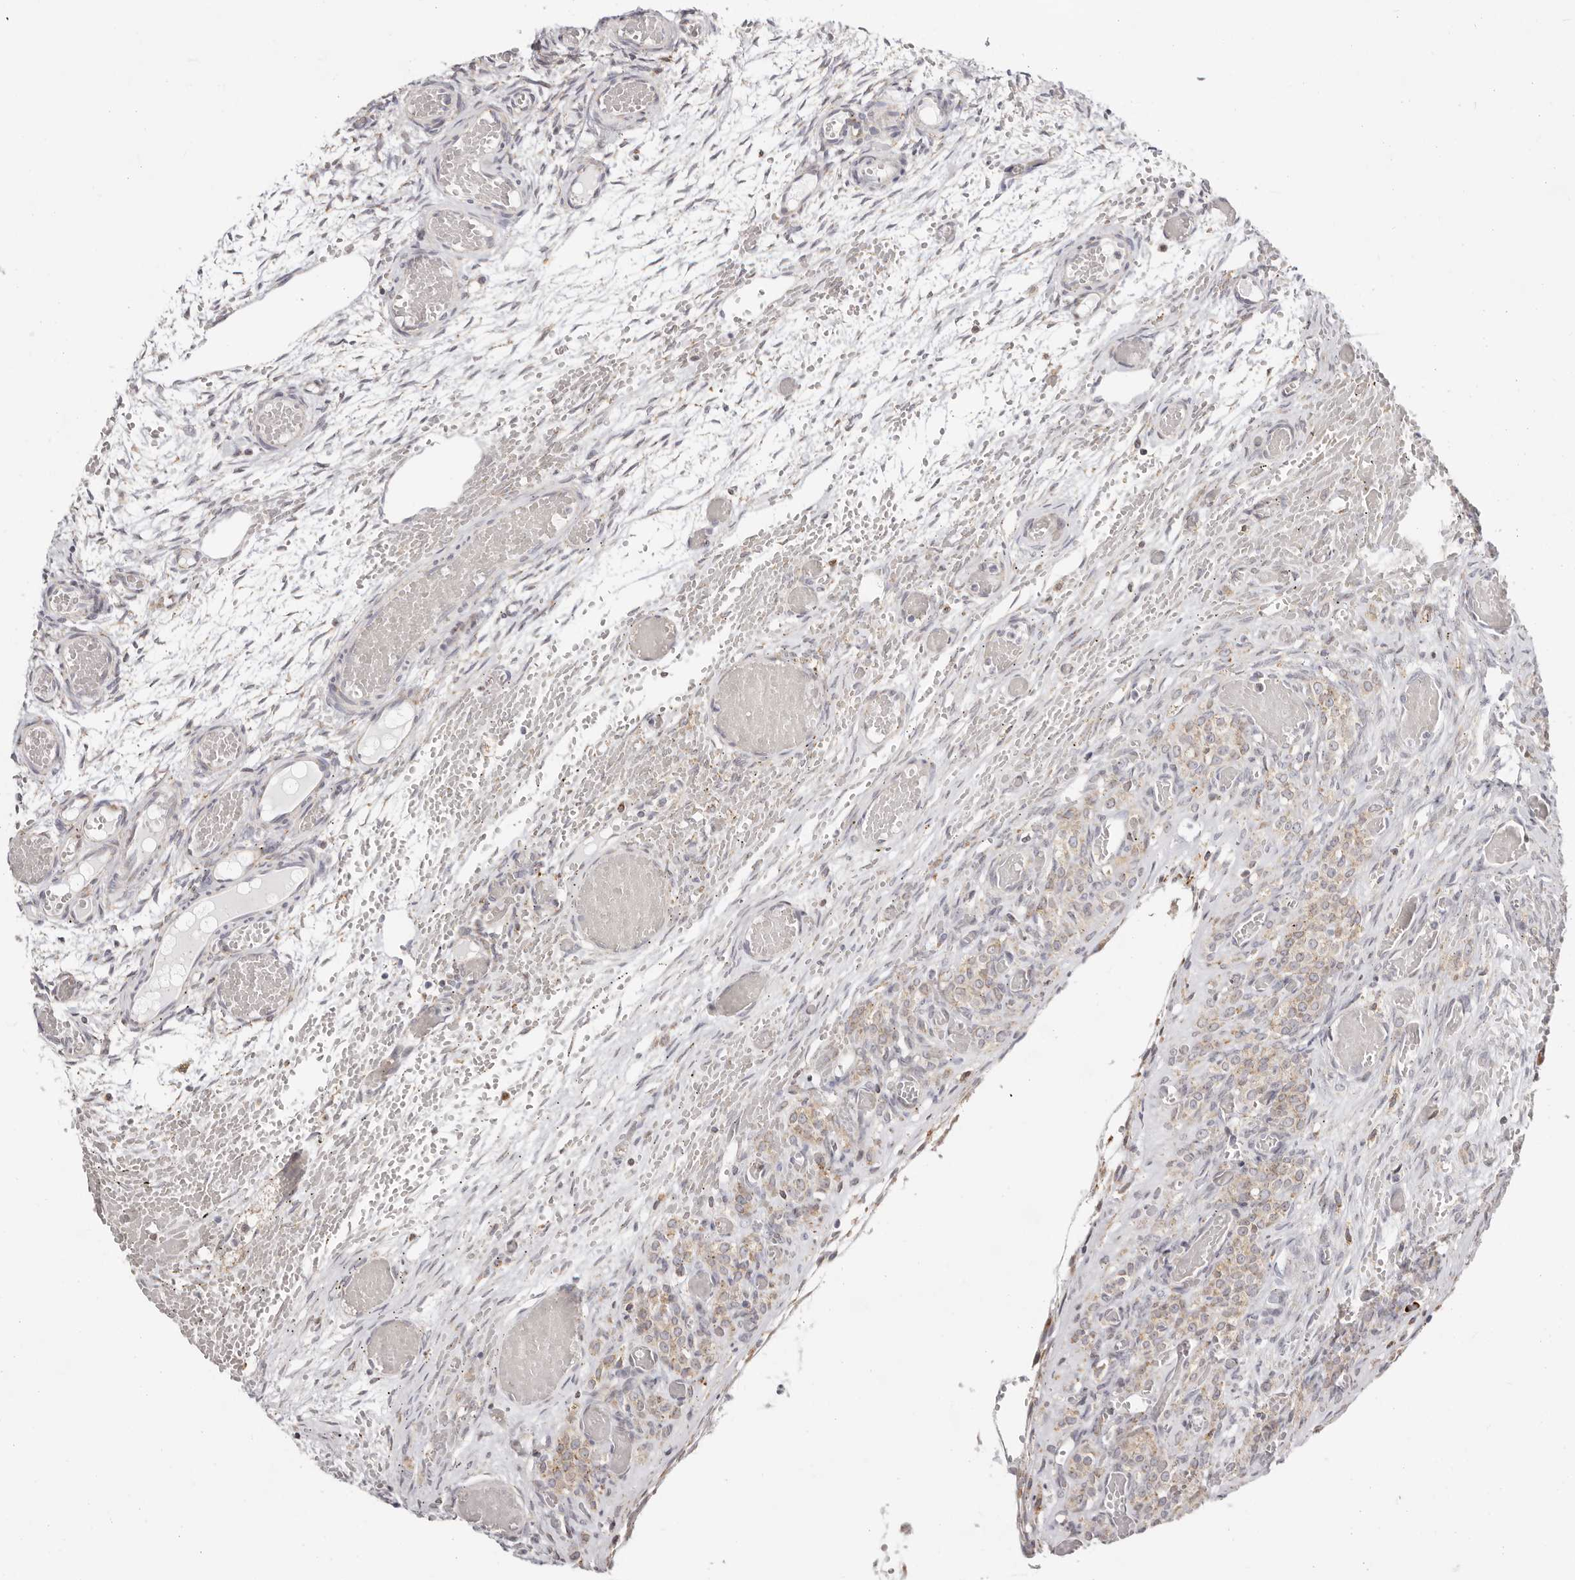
{"staining": {"intensity": "negative", "quantity": "none", "location": "none"}, "tissue": "ovary", "cell_type": "Ovarian stroma cells", "image_type": "normal", "snomed": [{"axis": "morphology", "description": "Adenocarcinoma, NOS"}, {"axis": "topography", "description": "Endometrium"}], "caption": "High magnification brightfield microscopy of unremarkable ovary stained with DAB (3,3'-diaminobenzidine) (brown) and counterstained with hematoxylin (blue): ovarian stroma cells show no significant staining. (IHC, brightfield microscopy, high magnification).", "gene": "IL32", "patient": {"sex": "female", "age": 32}}